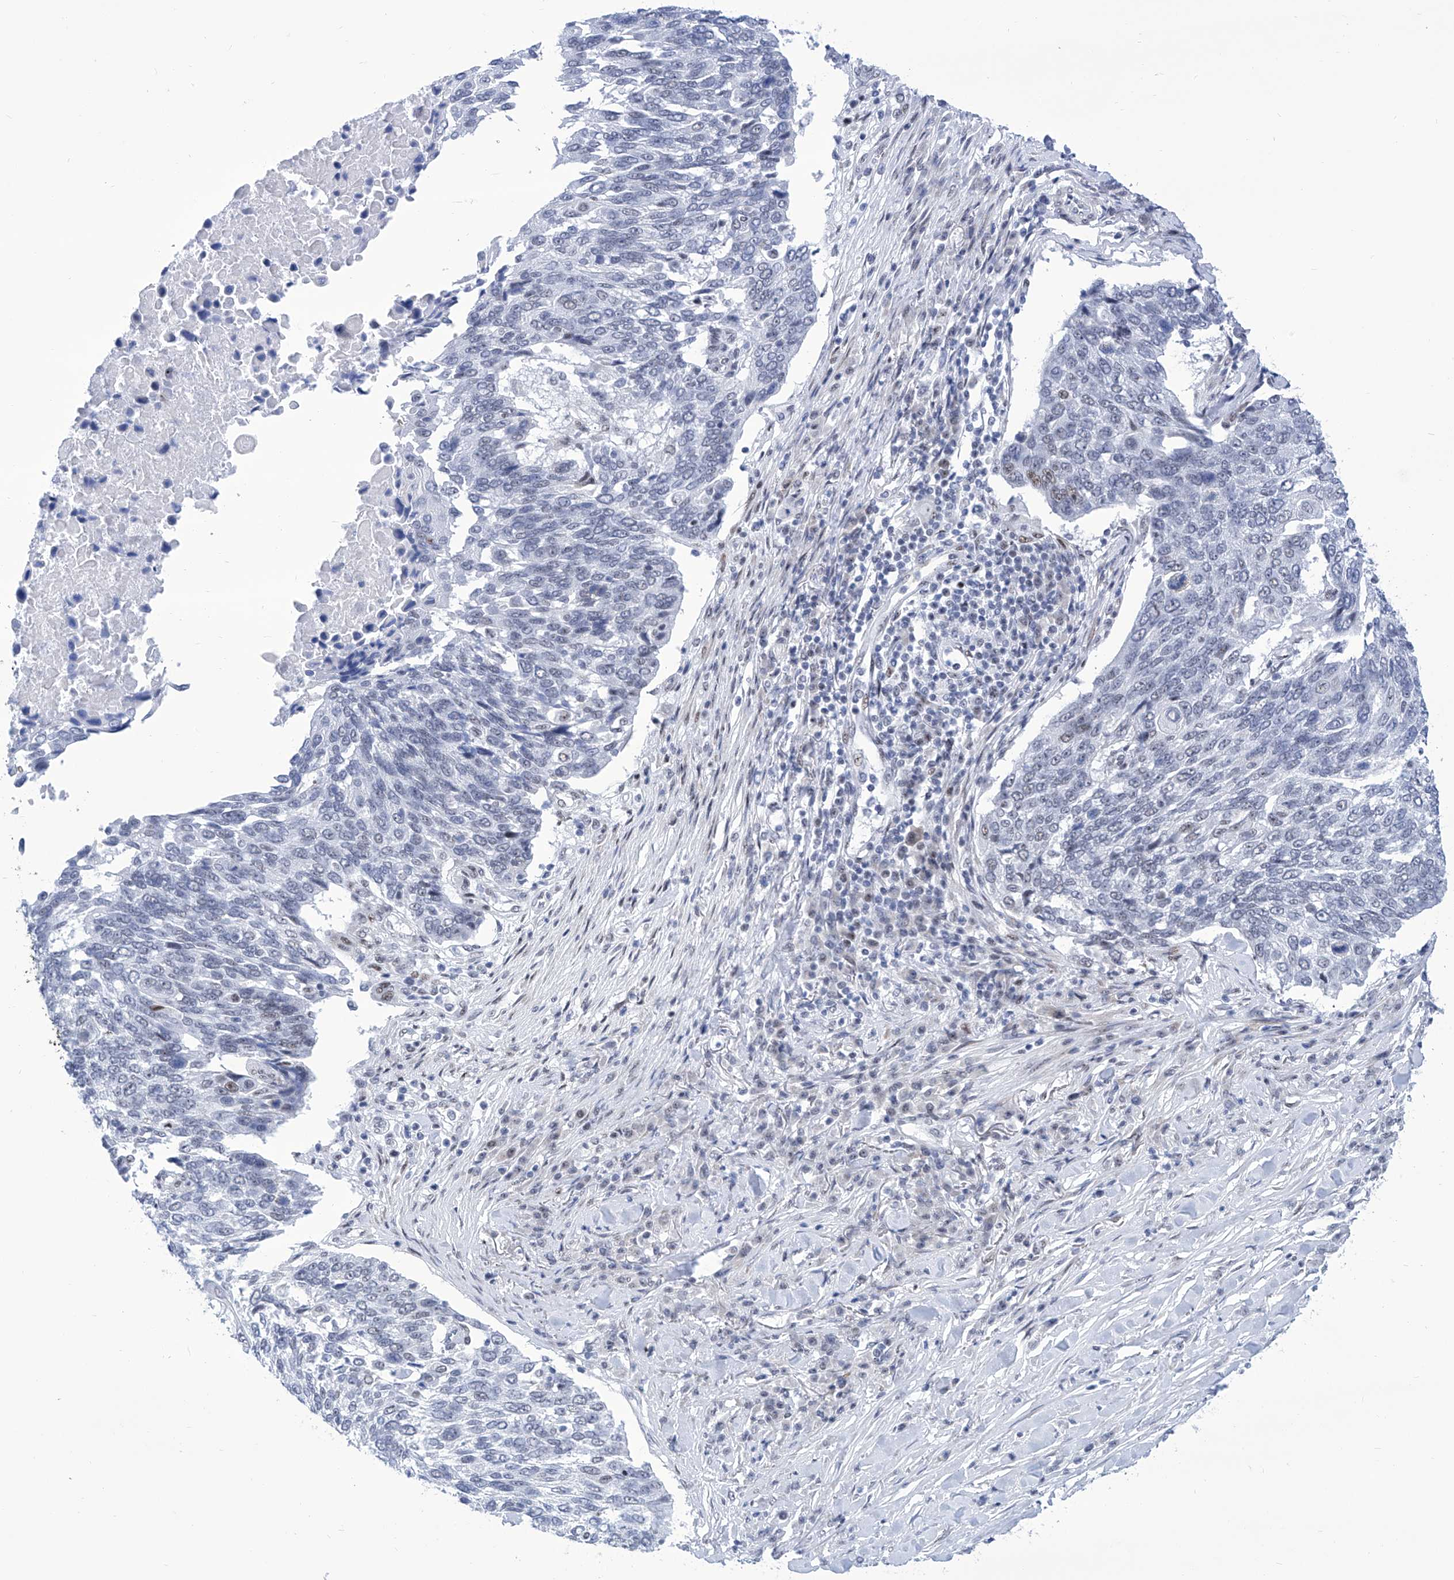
{"staining": {"intensity": "negative", "quantity": "none", "location": "none"}, "tissue": "lung cancer", "cell_type": "Tumor cells", "image_type": "cancer", "snomed": [{"axis": "morphology", "description": "Squamous cell carcinoma, NOS"}, {"axis": "topography", "description": "Lung"}], "caption": "A high-resolution micrograph shows IHC staining of lung cancer (squamous cell carcinoma), which shows no significant staining in tumor cells. (IHC, brightfield microscopy, high magnification).", "gene": "SART1", "patient": {"sex": "male", "age": 66}}